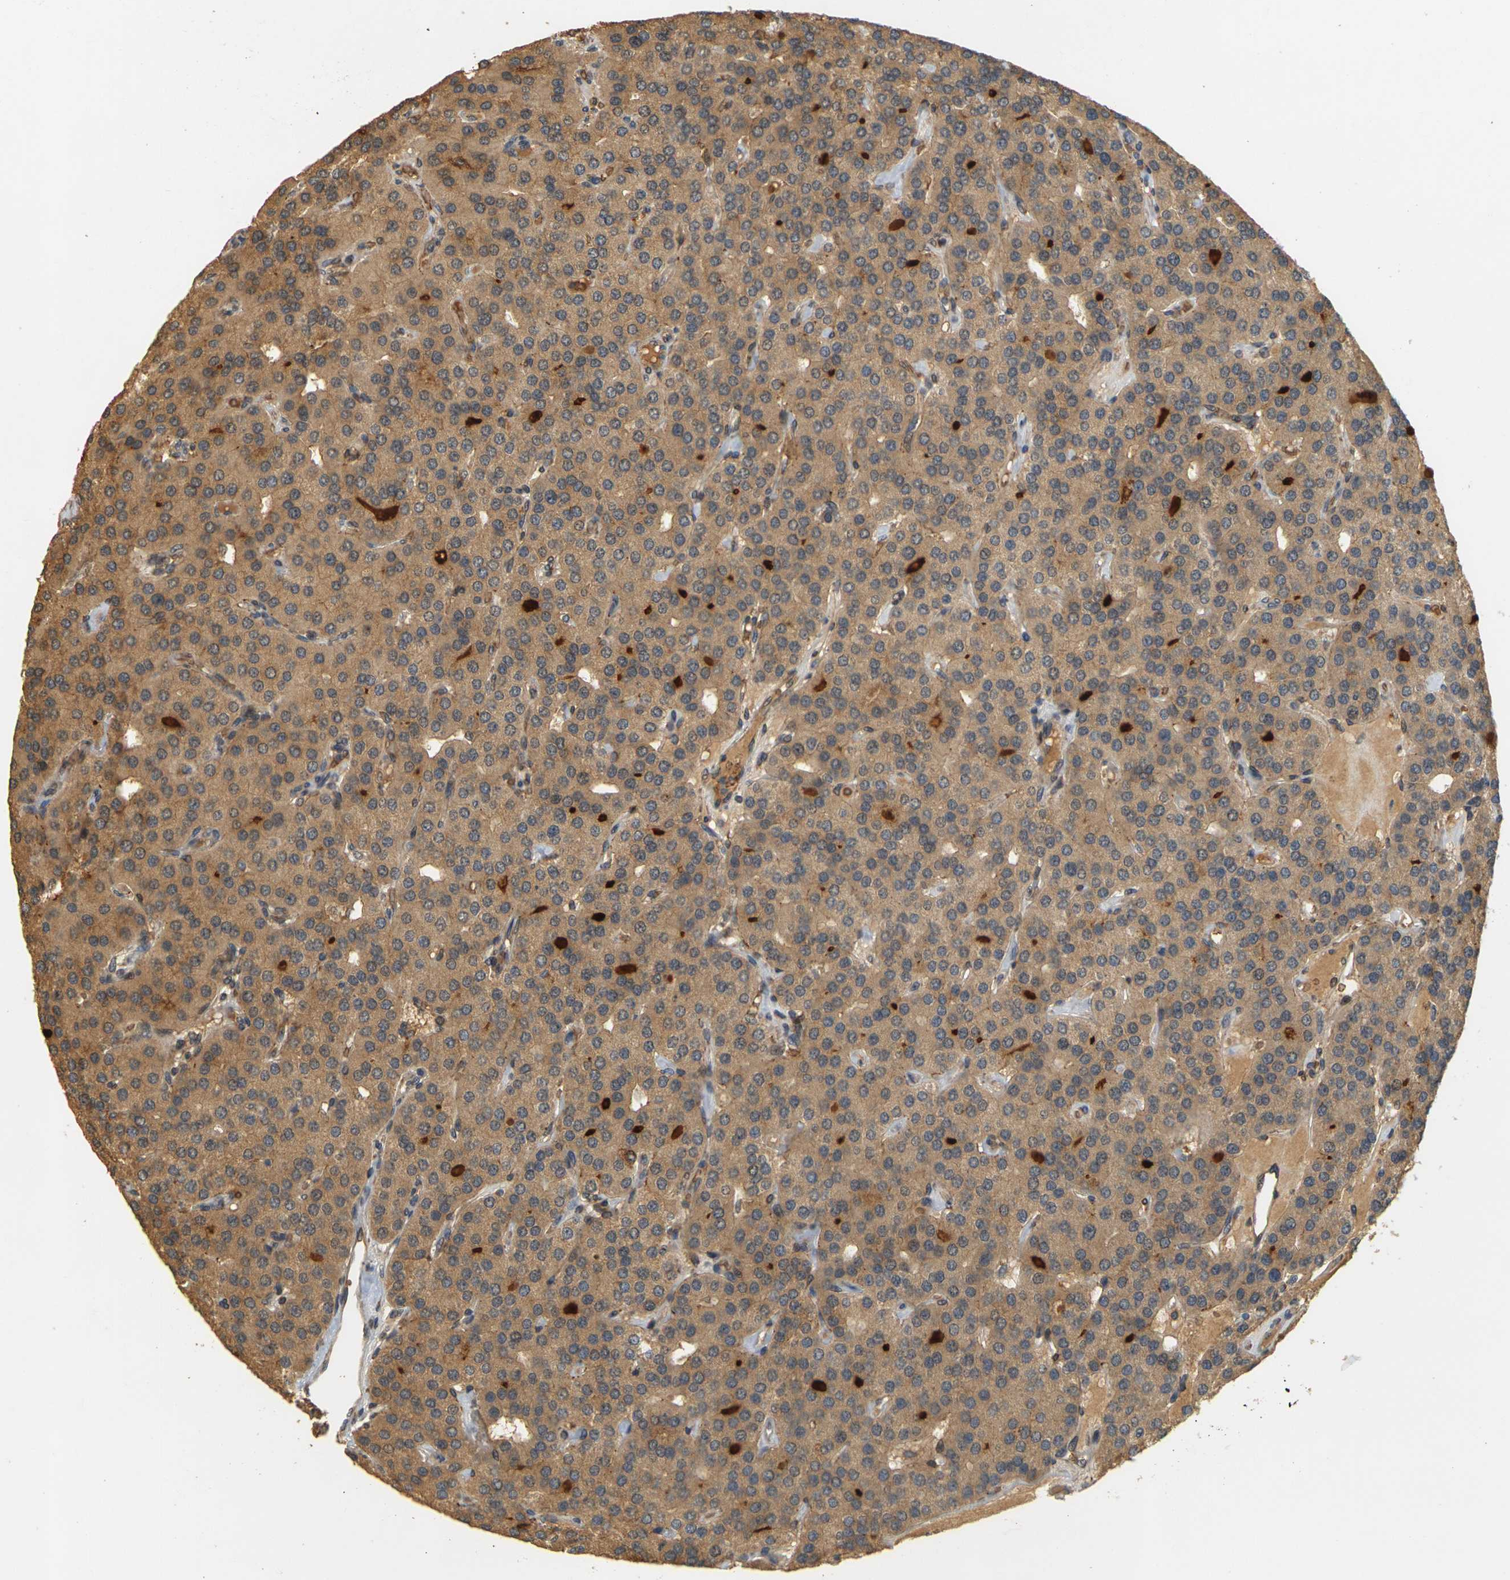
{"staining": {"intensity": "moderate", "quantity": ">75%", "location": "cytoplasmic/membranous"}, "tissue": "parathyroid gland", "cell_type": "Glandular cells", "image_type": "normal", "snomed": [{"axis": "morphology", "description": "Normal tissue, NOS"}, {"axis": "morphology", "description": "Adenoma, NOS"}, {"axis": "topography", "description": "Parathyroid gland"}], "caption": "The histopathology image shows immunohistochemical staining of unremarkable parathyroid gland. There is moderate cytoplasmic/membranous expression is identified in approximately >75% of glandular cells.", "gene": "MEGF9", "patient": {"sex": "female", "age": 86}}